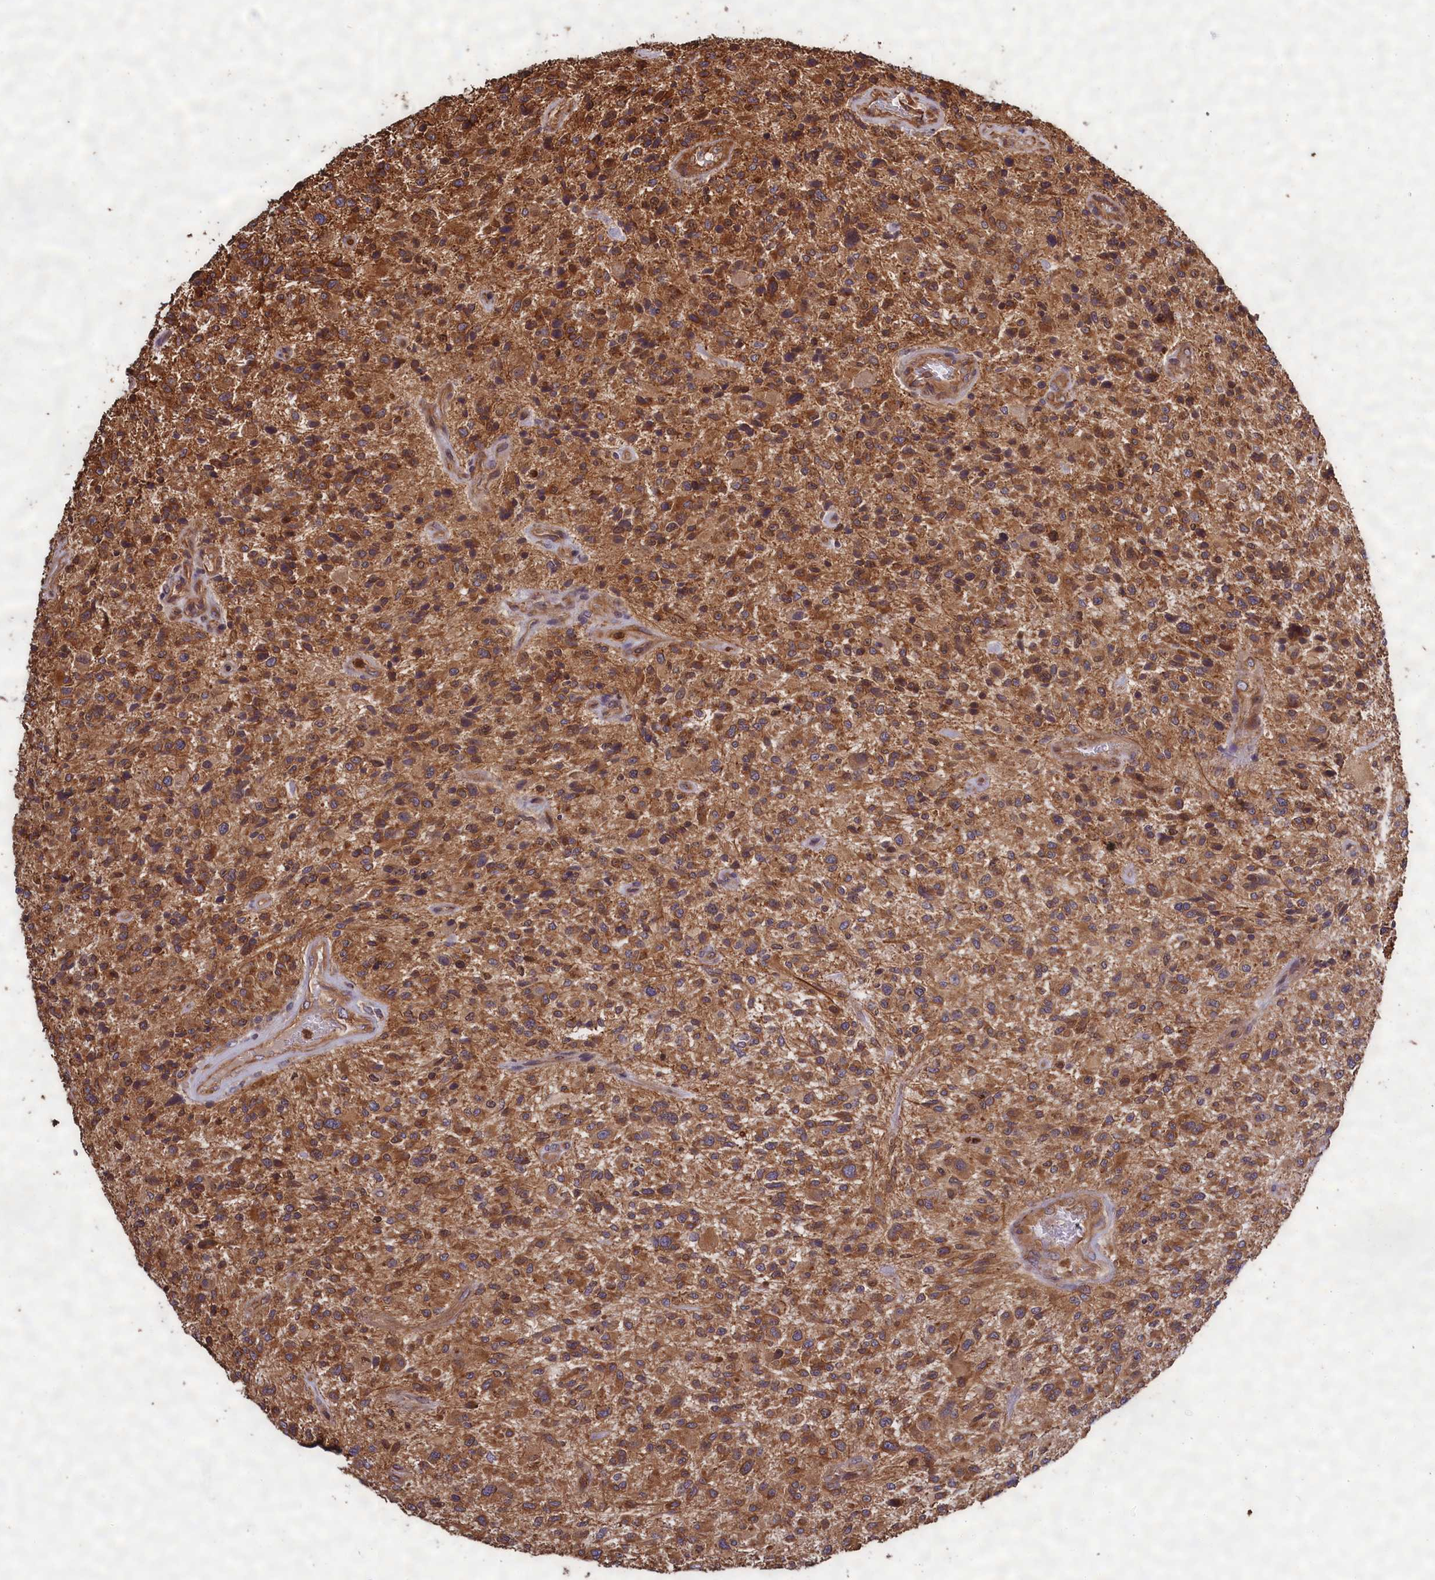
{"staining": {"intensity": "strong", "quantity": ">75%", "location": "cytoplasmic/membranous"}, "tissue": "glioma", "cell_type": "Tumor cells", "image_type": "cancer", "snomed": [{"axis": "morphology", "description": "Glioma, malignant, High grade"}, {"axis": "topography", "description": "Brain"}], "caption": "A high-resolution micrograph shows immunohistochemistry staining of high-grade glioma (malignant), which reveals strong cytoplasmic/membranous expression in approximately >75% of tumor cells. The staining was performed using DAB (3,3'-diaminobenzidine) to visualize the protein expression in brown, while the nuclei were stained in blue with hematoxylin (Magnification: 20x).", "gene": "CCDC124", "patient": {"sex": "male", "age": 47}}